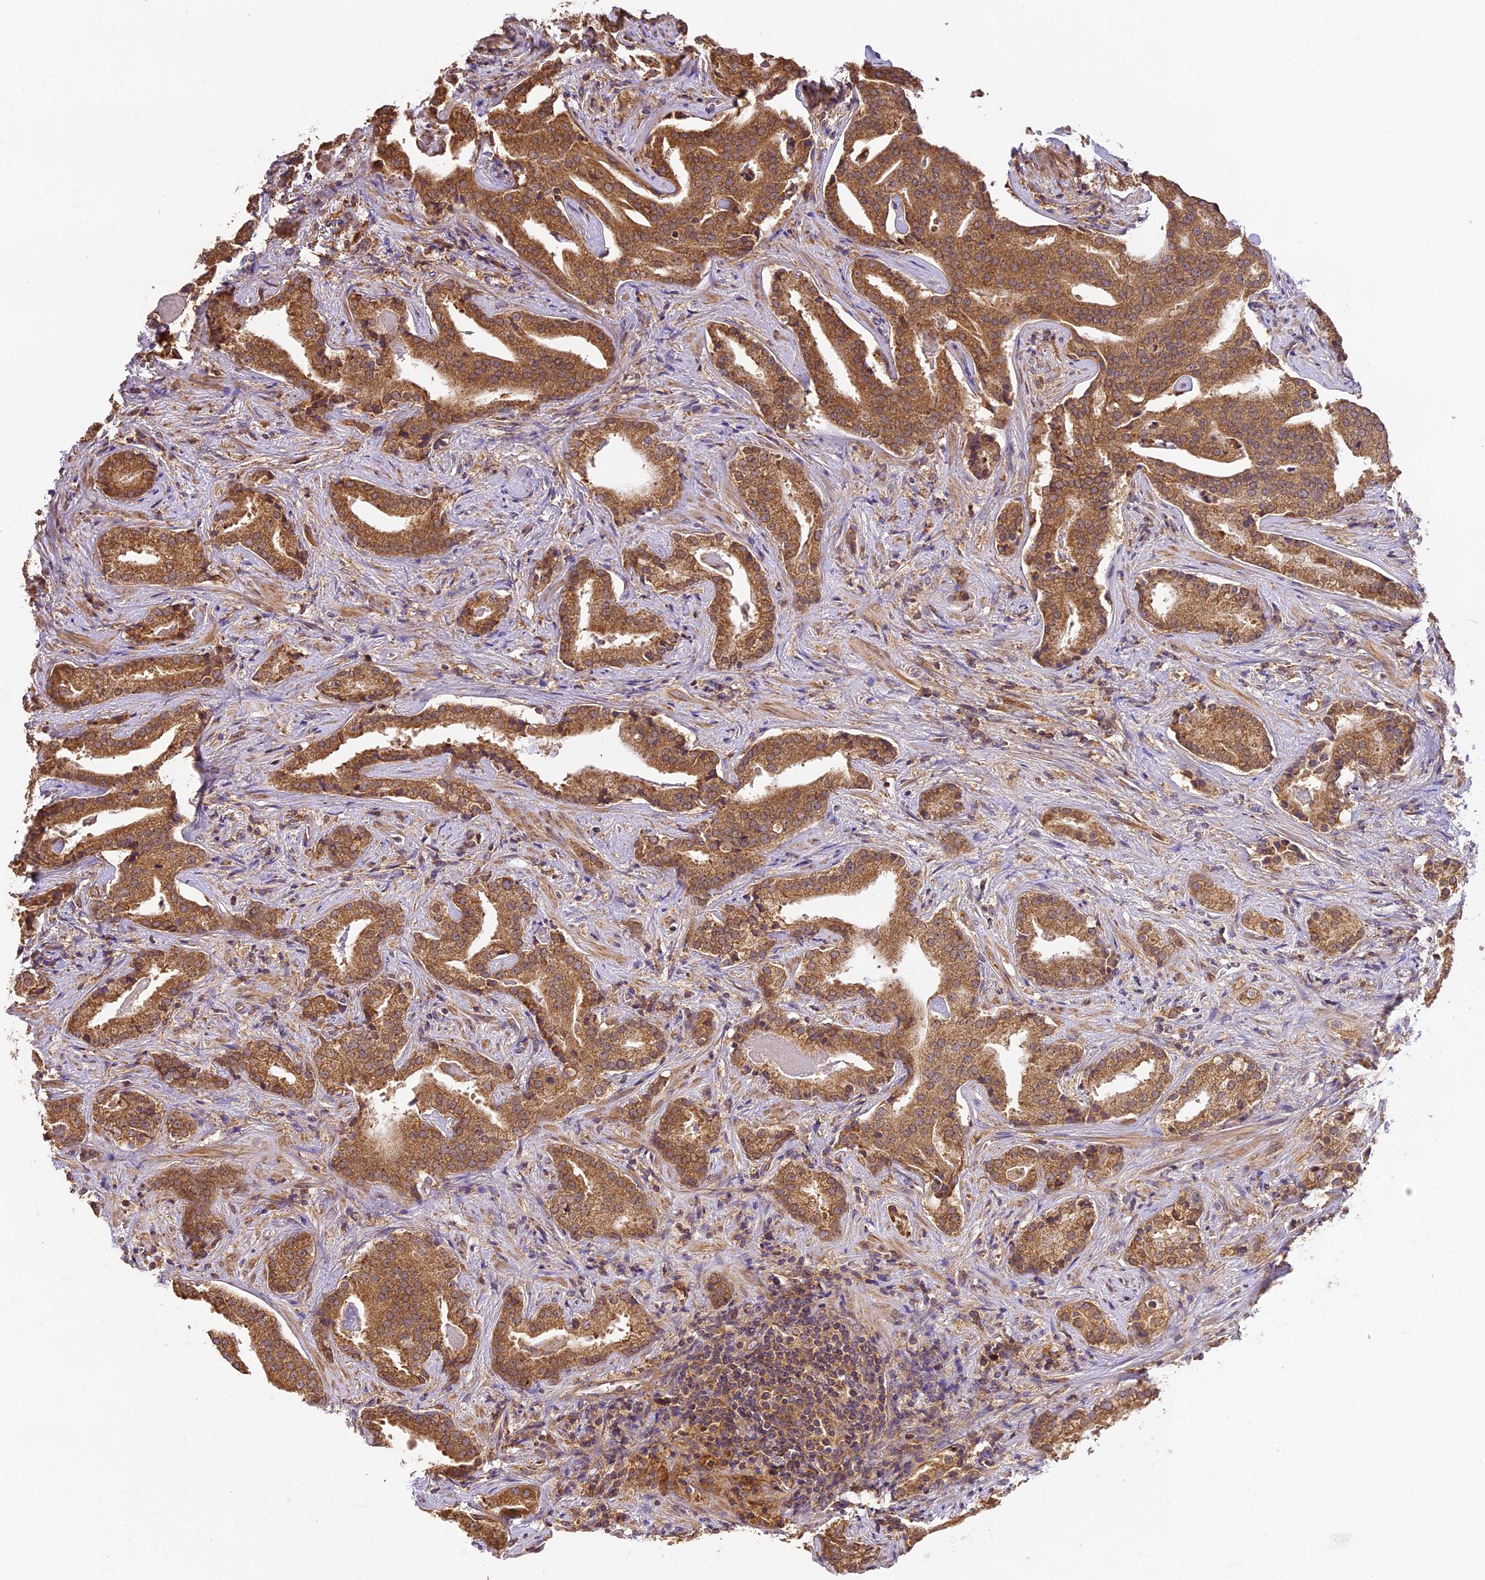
{"staining": {"intensity": "moderate", "quantity": ">75%", "location": "cytoplasmic/membranous"}, "tissue": "prostate cancer", "cell_type": "Tumor cells", "image_type": "cancer", "snomed": [{"axis": "morphology", "description": "Adenocarcinoma, Low grade"}, {"axis": "topography", "description": "Prostate"}], "caption": "Prostate low-grade adenocarcinoma was stained to show a protein in brown. There is medium levels of moderate cytoplasmic/membranous staining in approximately >75% of tumor cells.", "gene": "BRAP", "patient": {"sex": "male", "age": 67}}